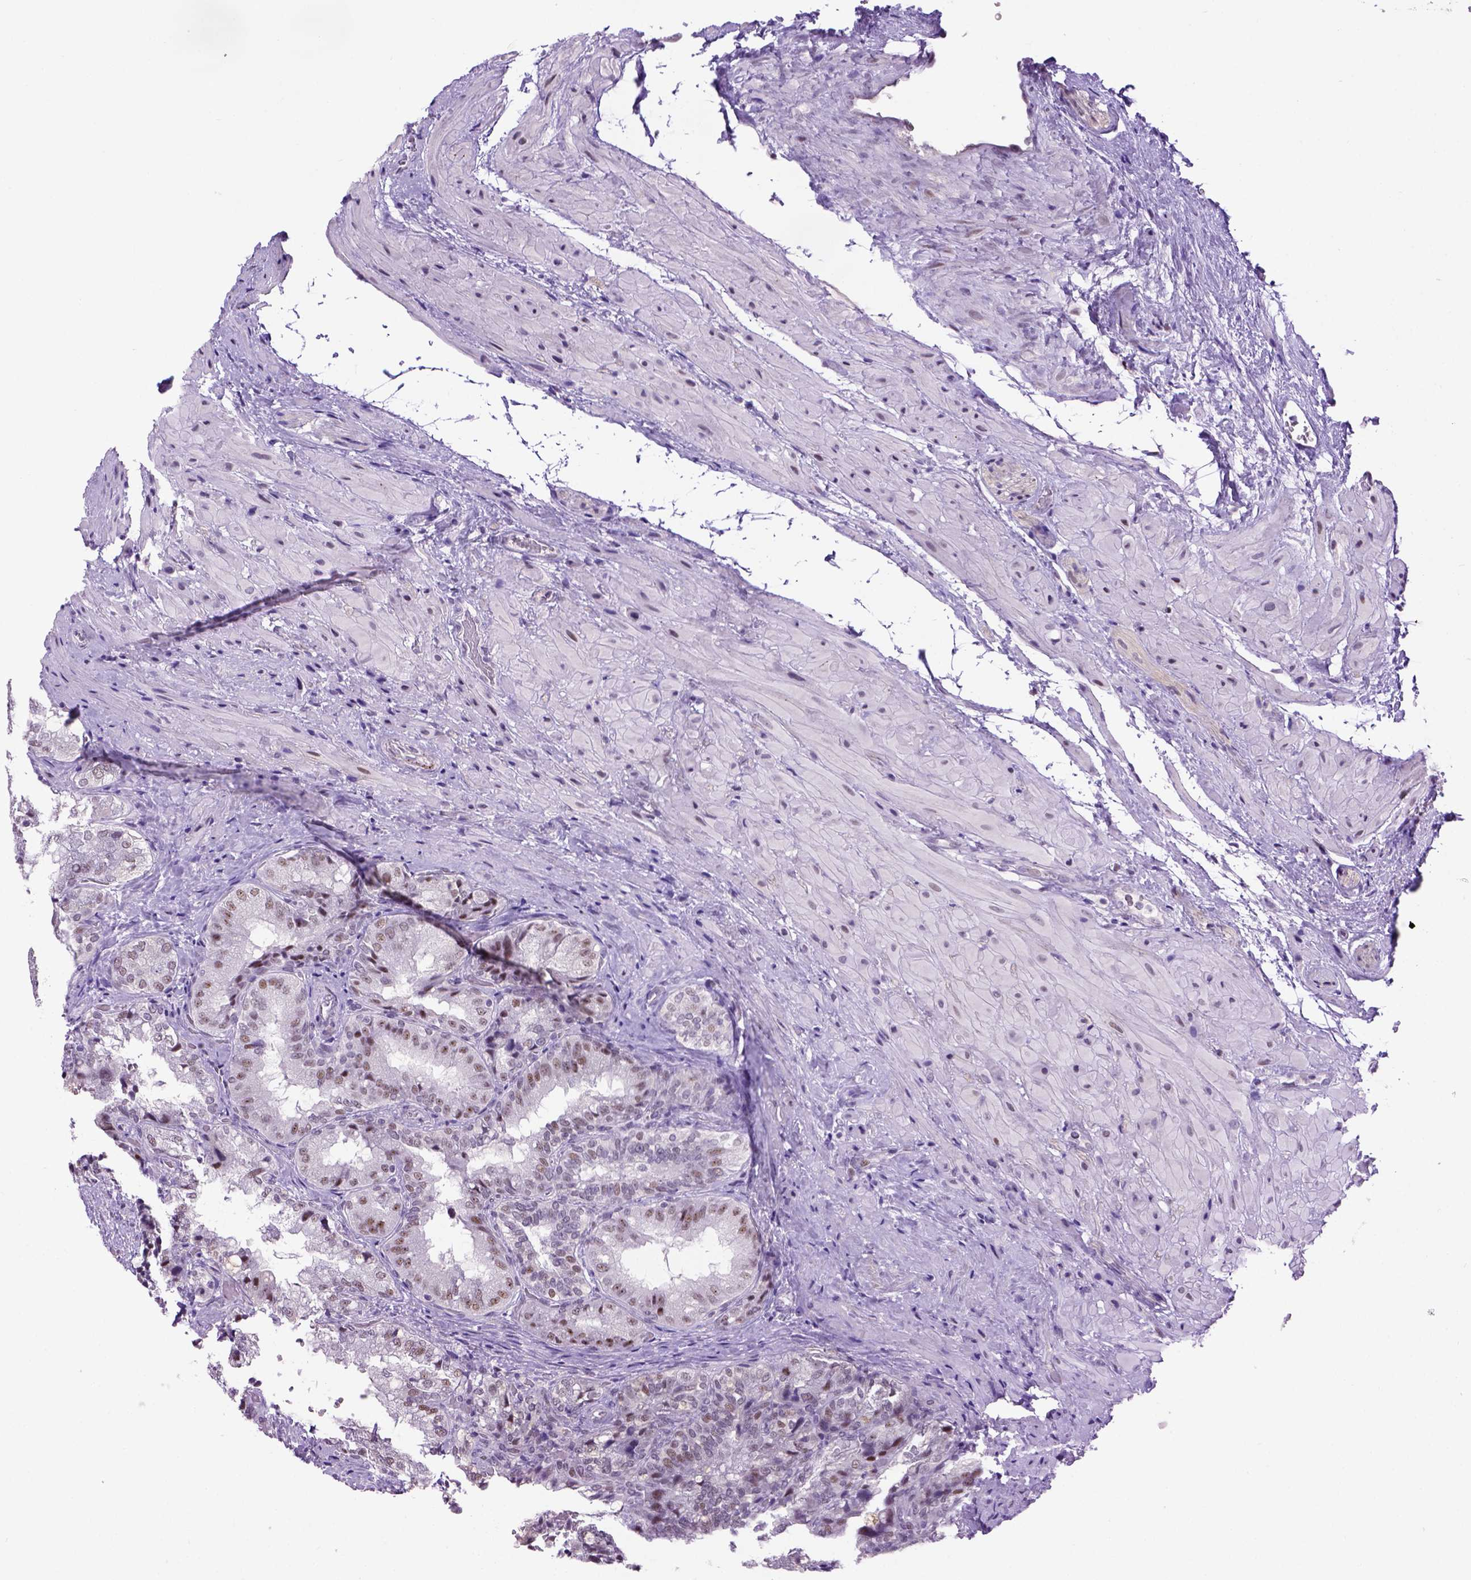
{"staining": {"intensity": "moderate", "quantity": "<25%", "location": "nuclear"}, "tissue": "seminal vesicle", "cell_type": "Glandular cells", "image_type": "normal", "snomed": [{"axis": "morphology", "description": "Normal tissue, NOS"}, {"axis": "topography", "description": "Seminal veicle"}], "caption": "A high-resolution histopathology image shows IHC staining of benign seminal vesicle, which displays moderate nuclear expression in approximately <25% of glandular cells.", "gene": "TBPL1", "patient": {"sex": "male", "age": 57}}